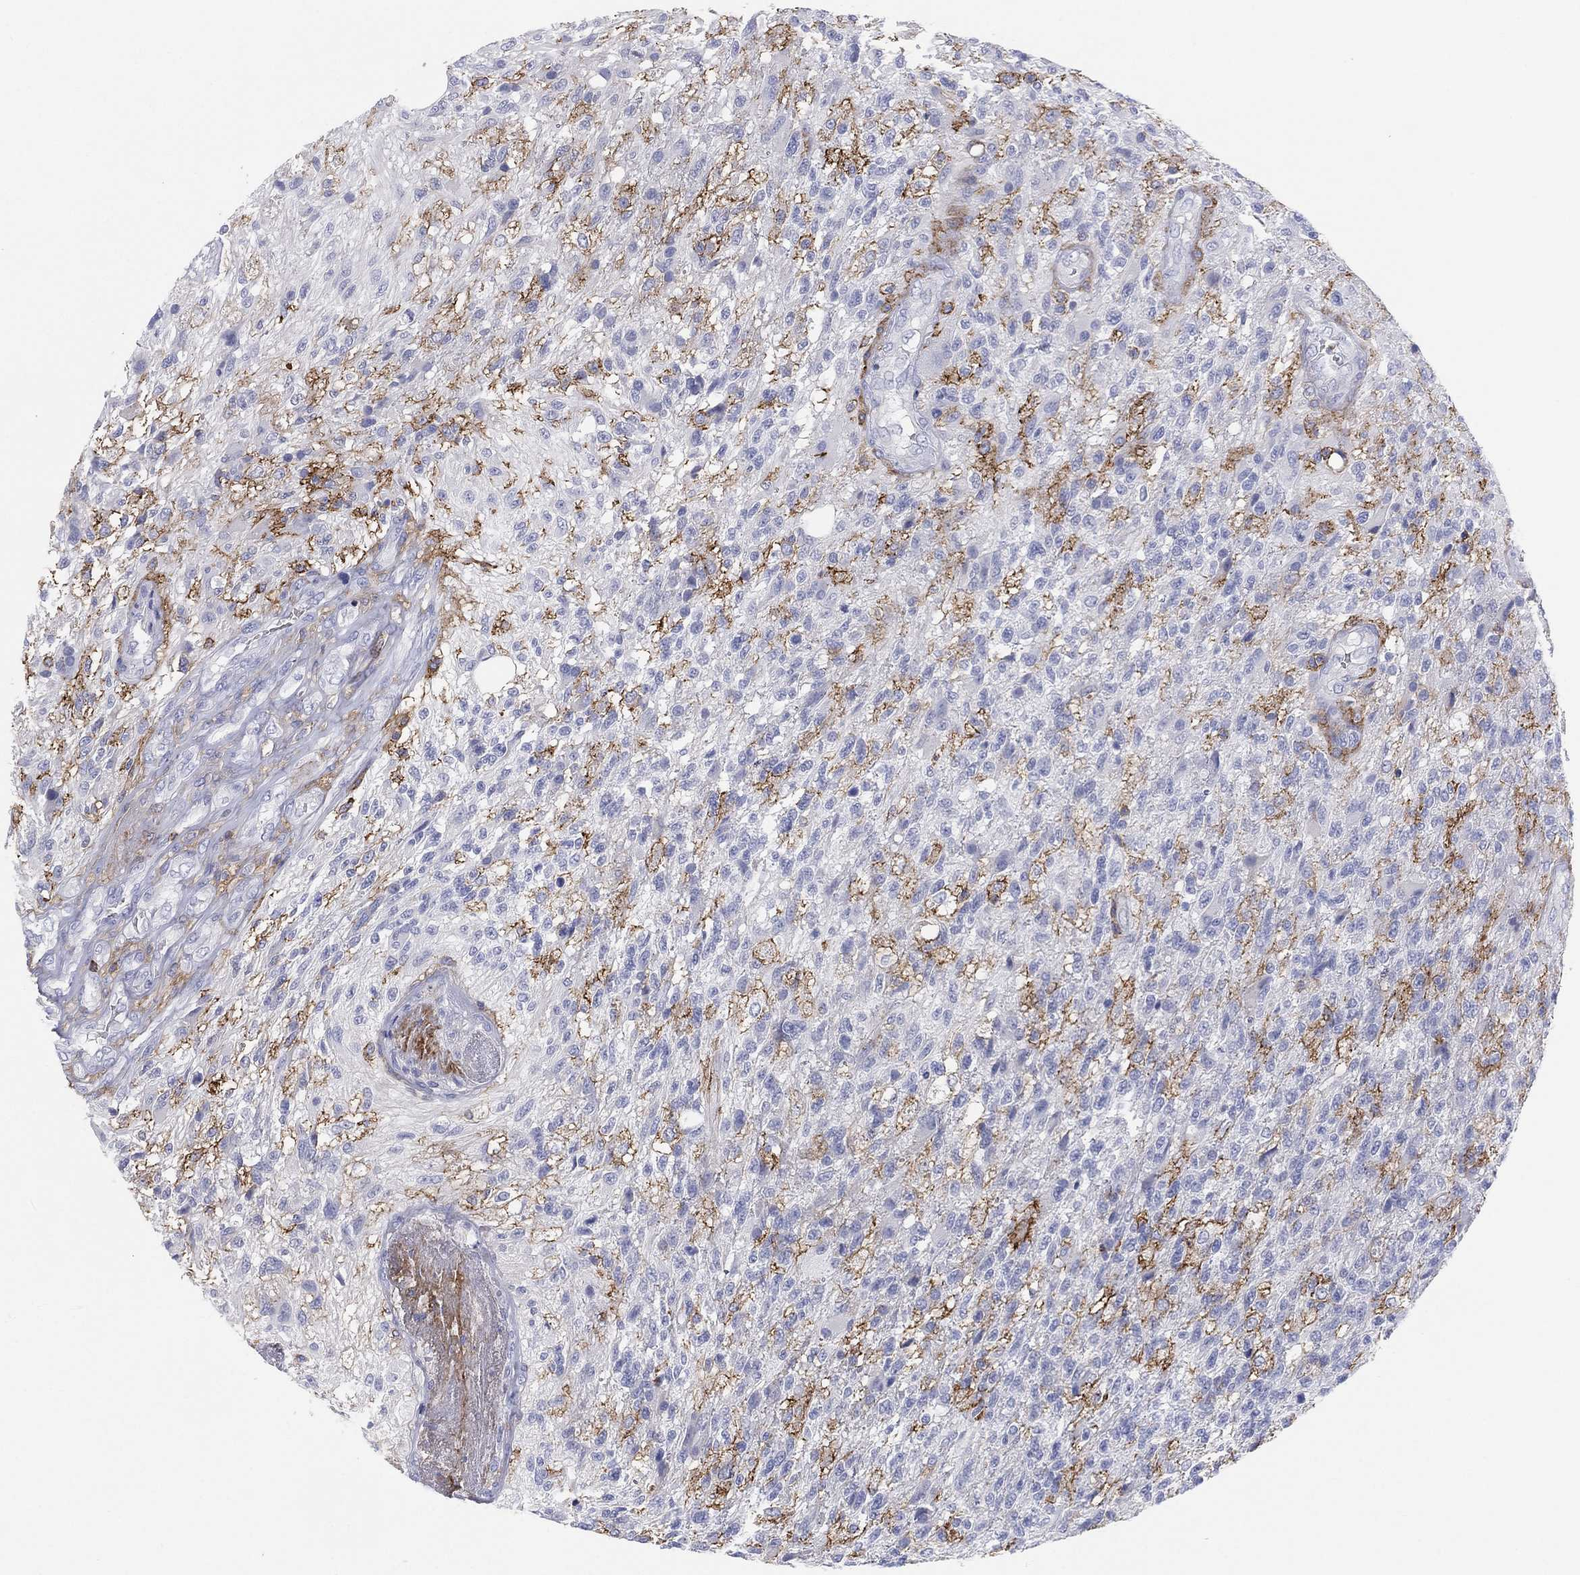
{"staining": {"intensity": "negative", "quantity": "none", "location": "none"}, "tissue": "glioma", "cell_type": "Tumor cells", "image_type": "cancer", "snomed": [{"axis": "morphology", "description": "Glioma, malignant, High grade"}, {"axis": "topography", "description": "Brain"}], "caption": "High-grade glioma (malignant) was stained to show a protein in brown. There is no significant positivity in tumor cells. (DAB (3,3'-diaminobenzidine) immunohistochemistry (IHC), high magnification).", "gene": "SELPLG", "patient": {"sex": "male", "age": 56}}